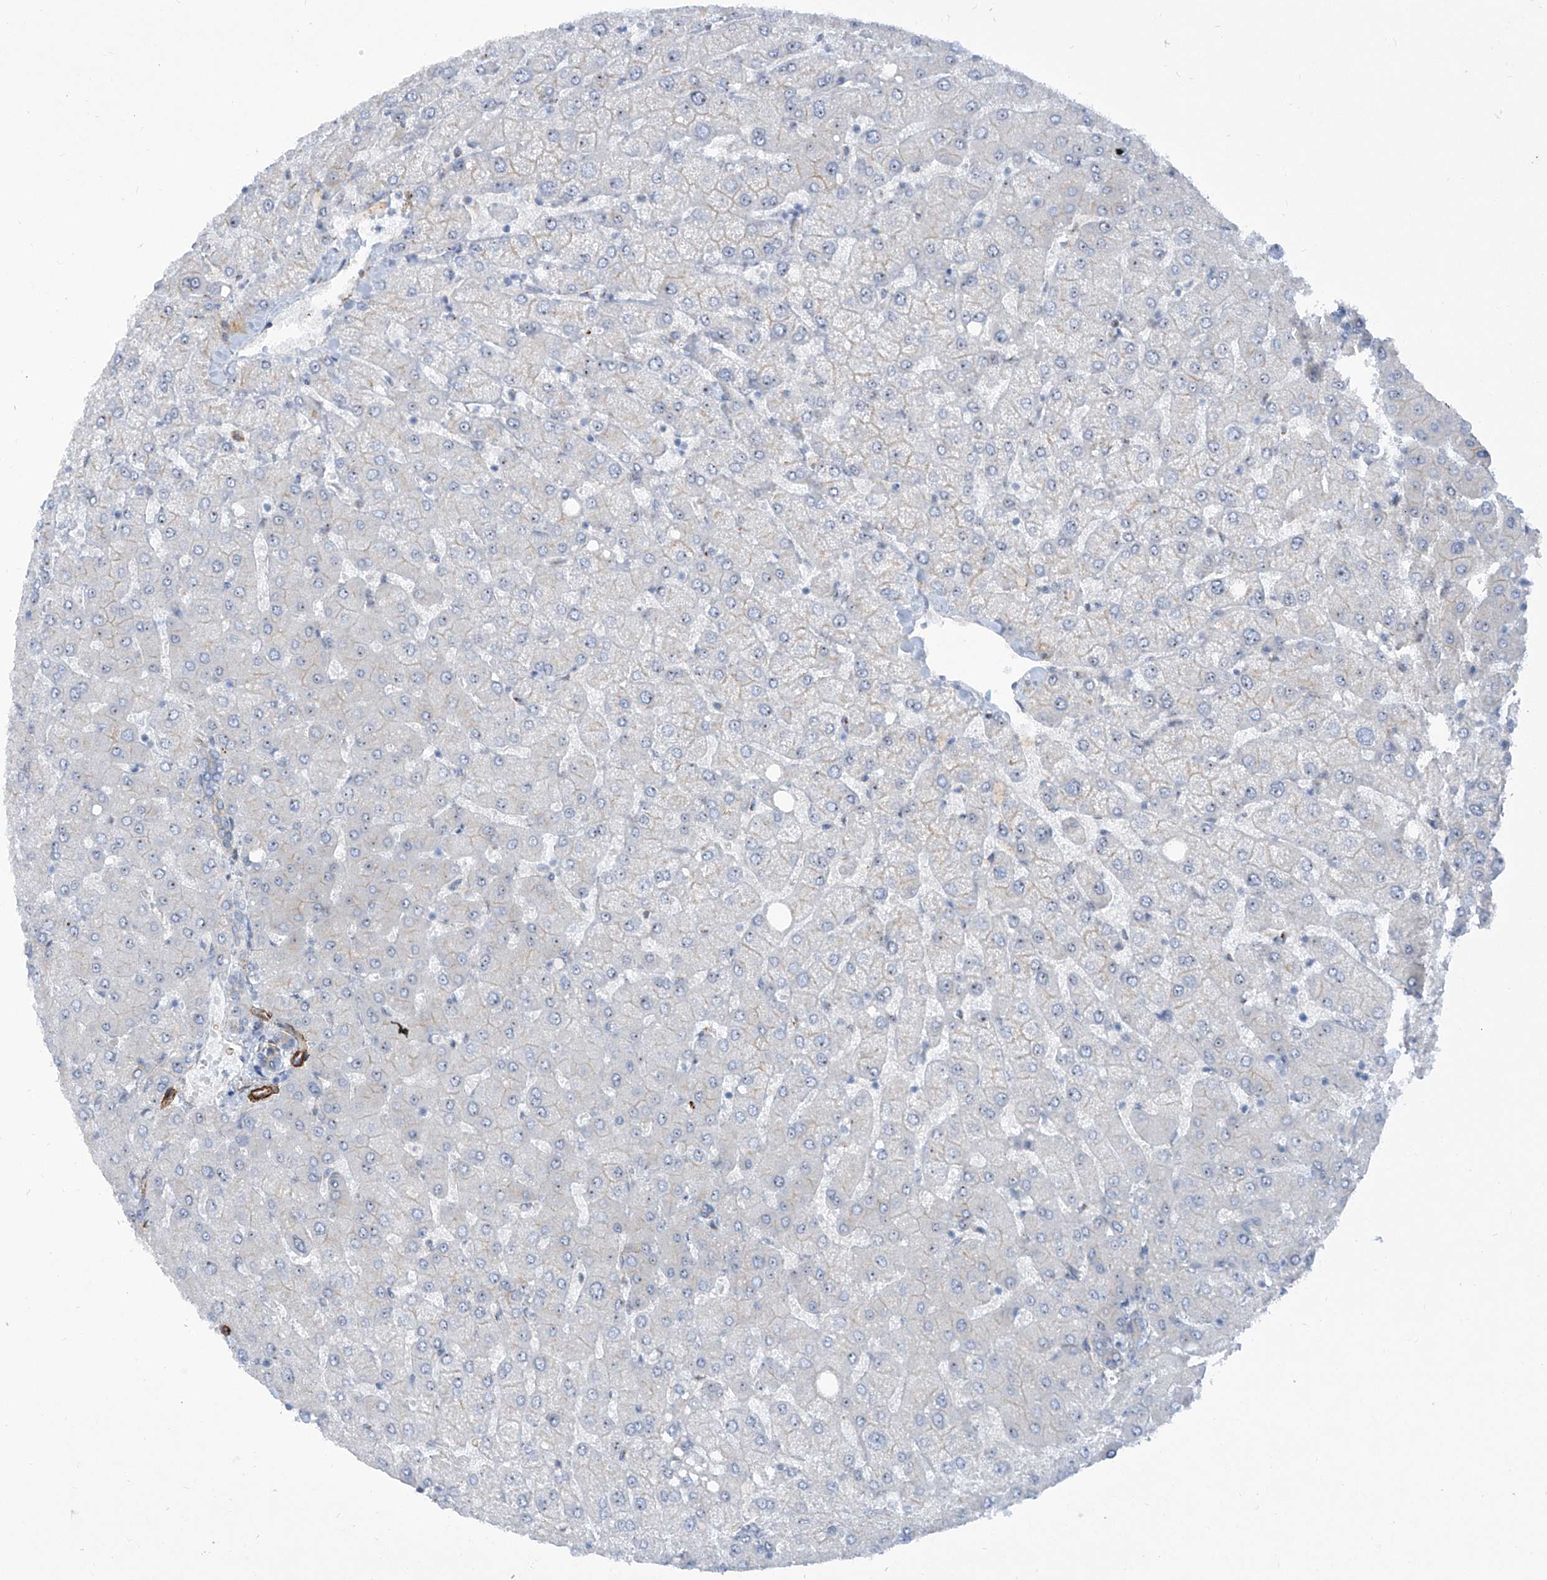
{"staining": {"intensity": "negative", "quantity": "none", "location": "none"}, "tissue": "liver", "cell_type": "Cholangiocytes", "image_type": "normal", "snomed": [{"axis": "morphology", "description": "Normal tissue, NOS"}, {"axis": "topography", "description": "Liver"}], "caption": "Unremarkable liver was stained to show a protein in brown. There is no significant expression in cholangiocytes. (DAB (3,3'-diaminobenzidine) immunohistochemistry visualized using brightfield microscopy, high magnification).", "gene": "ZNF490", "patient": {"sex": "female", "age": 54}}